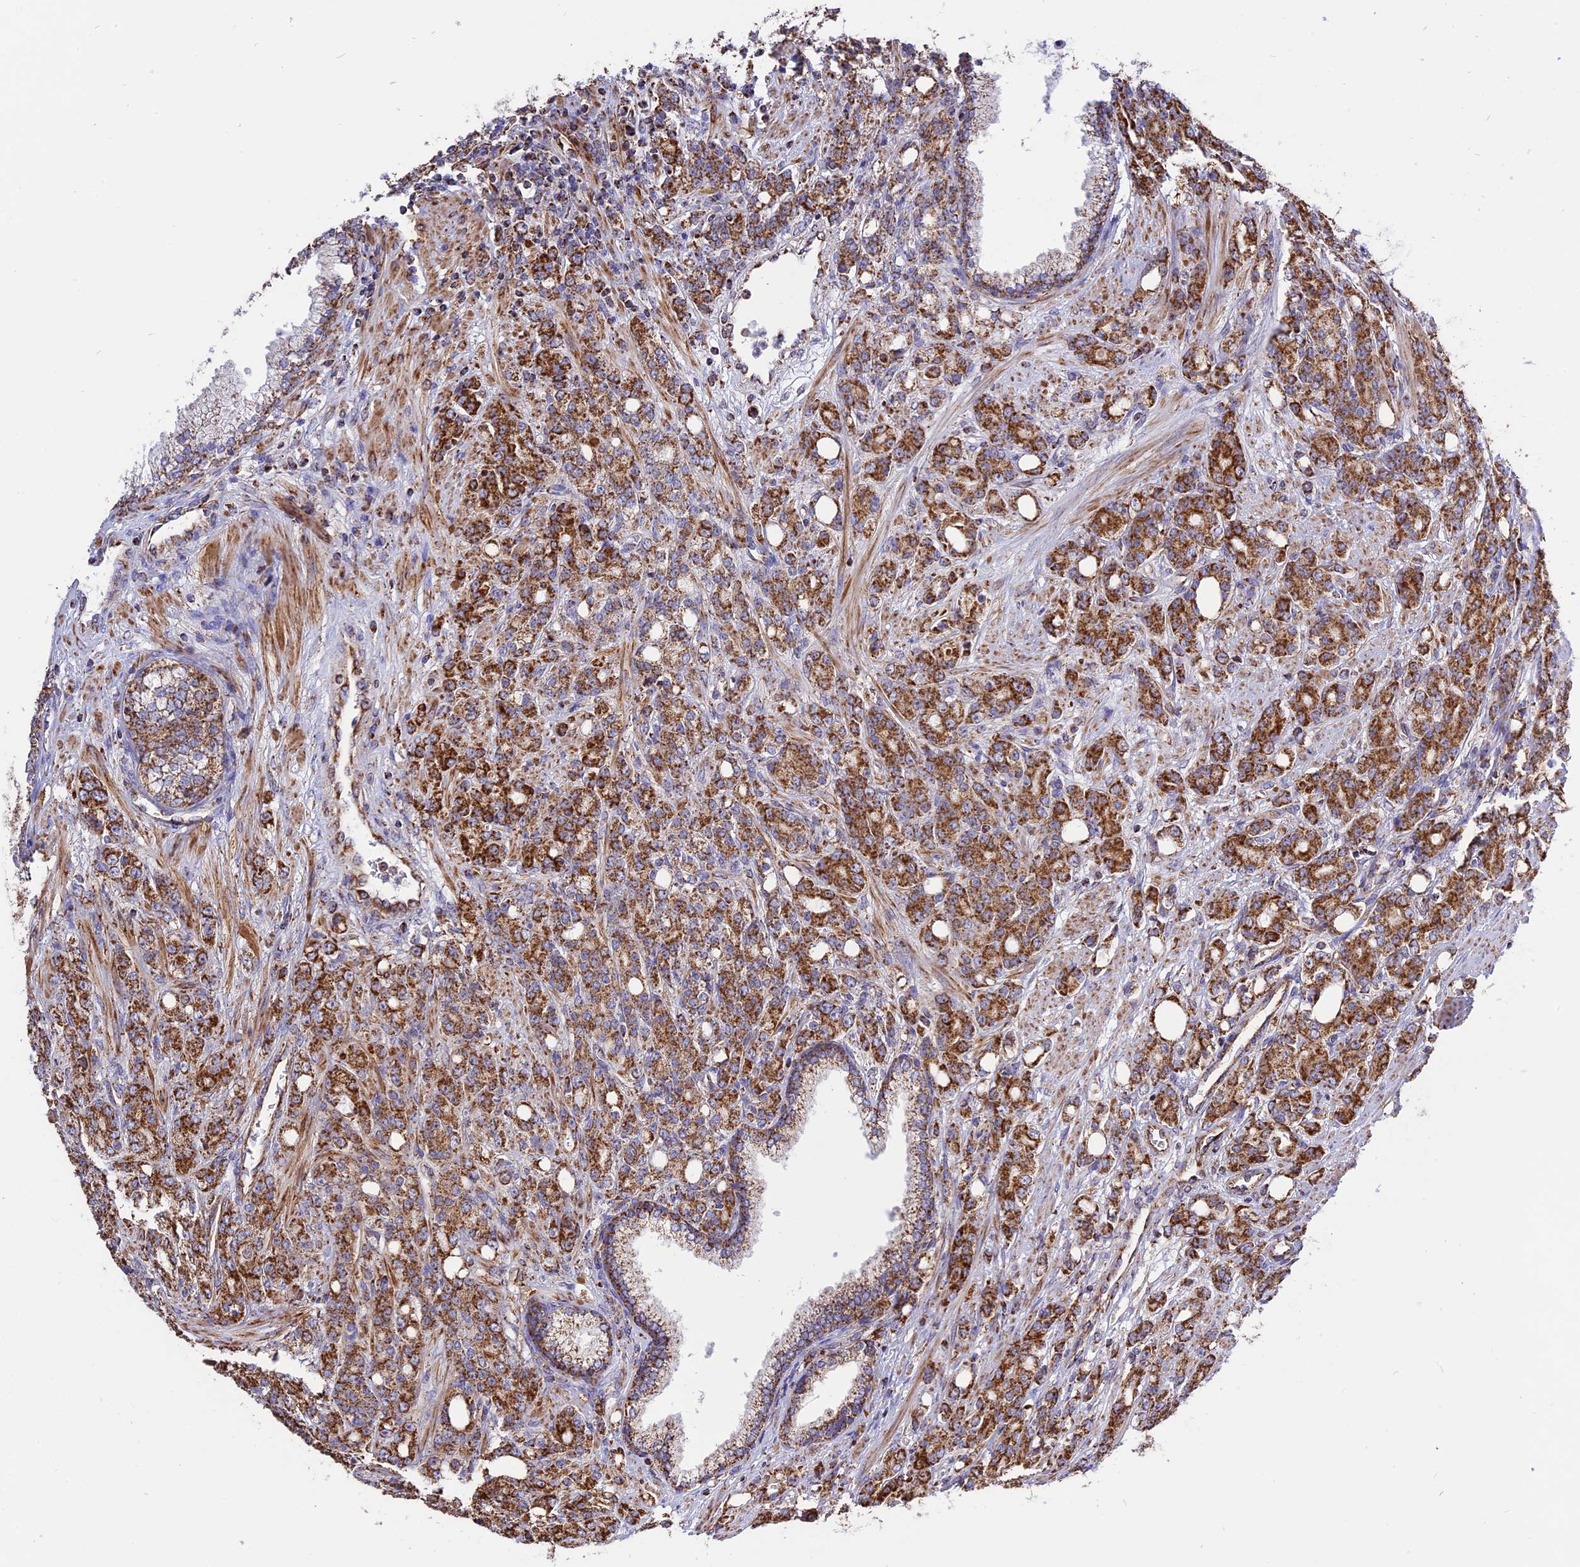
{"staining": {"intensity": "strong", "quantity": ">75%", "location": "cytoplasmic/membranous"}, "tissue": "prostate cancer", "cell_type": "Tumor cells", "image_type": "cancer", "snomed": [{"axis": "morphology", "description": "Adenocarcinoma, High grade"}, {"axis": "topography", "description": "Prostate"}], "caption": "Immunohistochemical staining of prostate adenocarcinoma (high-grade) shows high levels of strong cytoplasmic/membranous expression in about >75% of tumor cells.", "gene": "TTC4", "patient": {"sex": "male", "age": 62}}